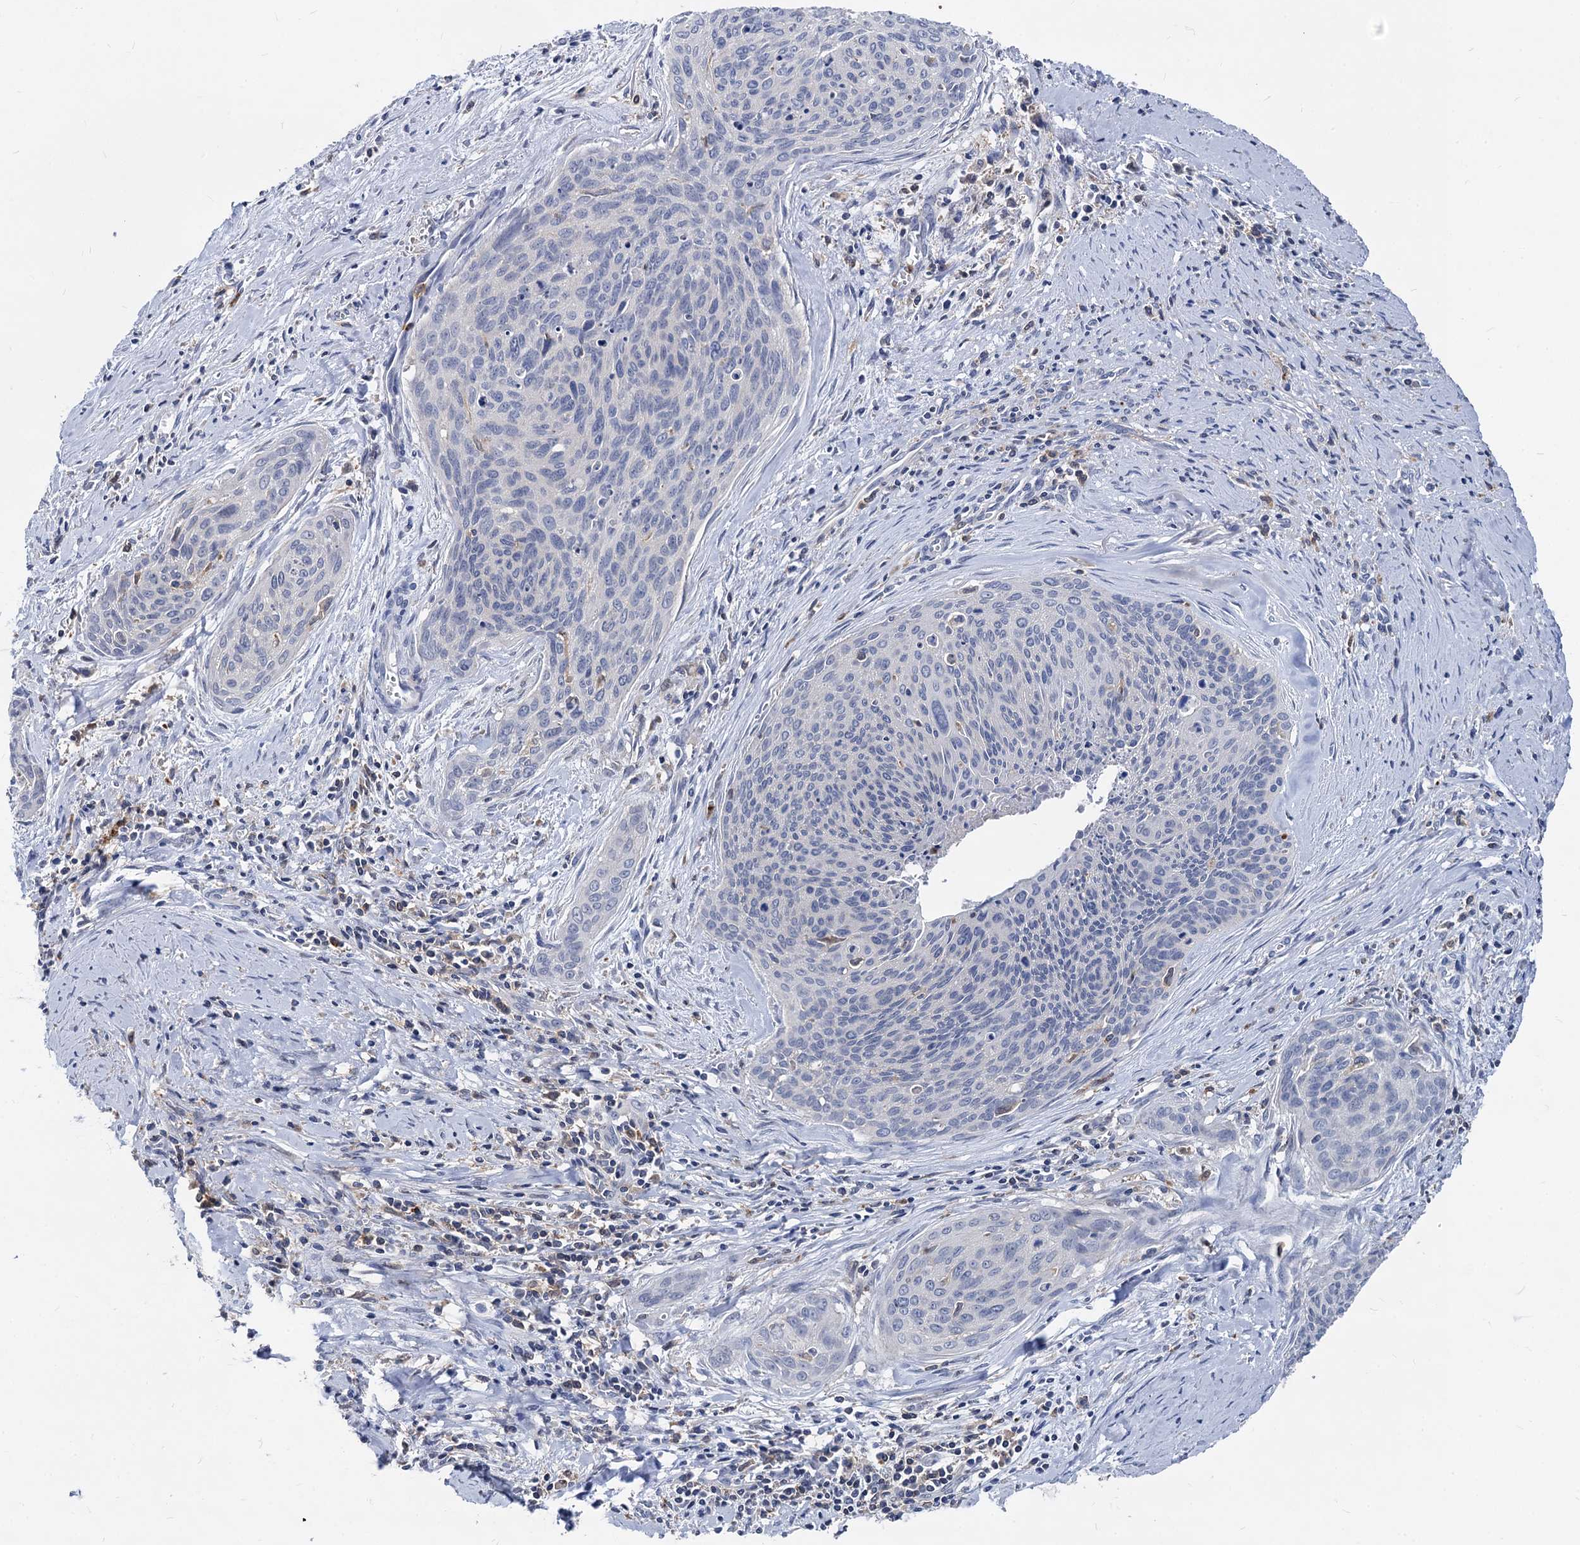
{"staining": {"intensity": "negative", "quantity": "none", "location": "none"}, "tissue": "cervical cancer", "cell_type": "Tumor cells", "image_type": "cancer", "snomed": [{"axis": "morphology", "description": "Squamous cell carcinoma, NOS"}, {"axis": "topography", "description": "Cervix"}], "caption": "Squamous cell carcinoma (cervical) stained for a protein using immunohistochemistry (IHC) reveals no staining tumor cells.", "gene": "RHOG", "patient": {"sex": "female", "age": 55}}